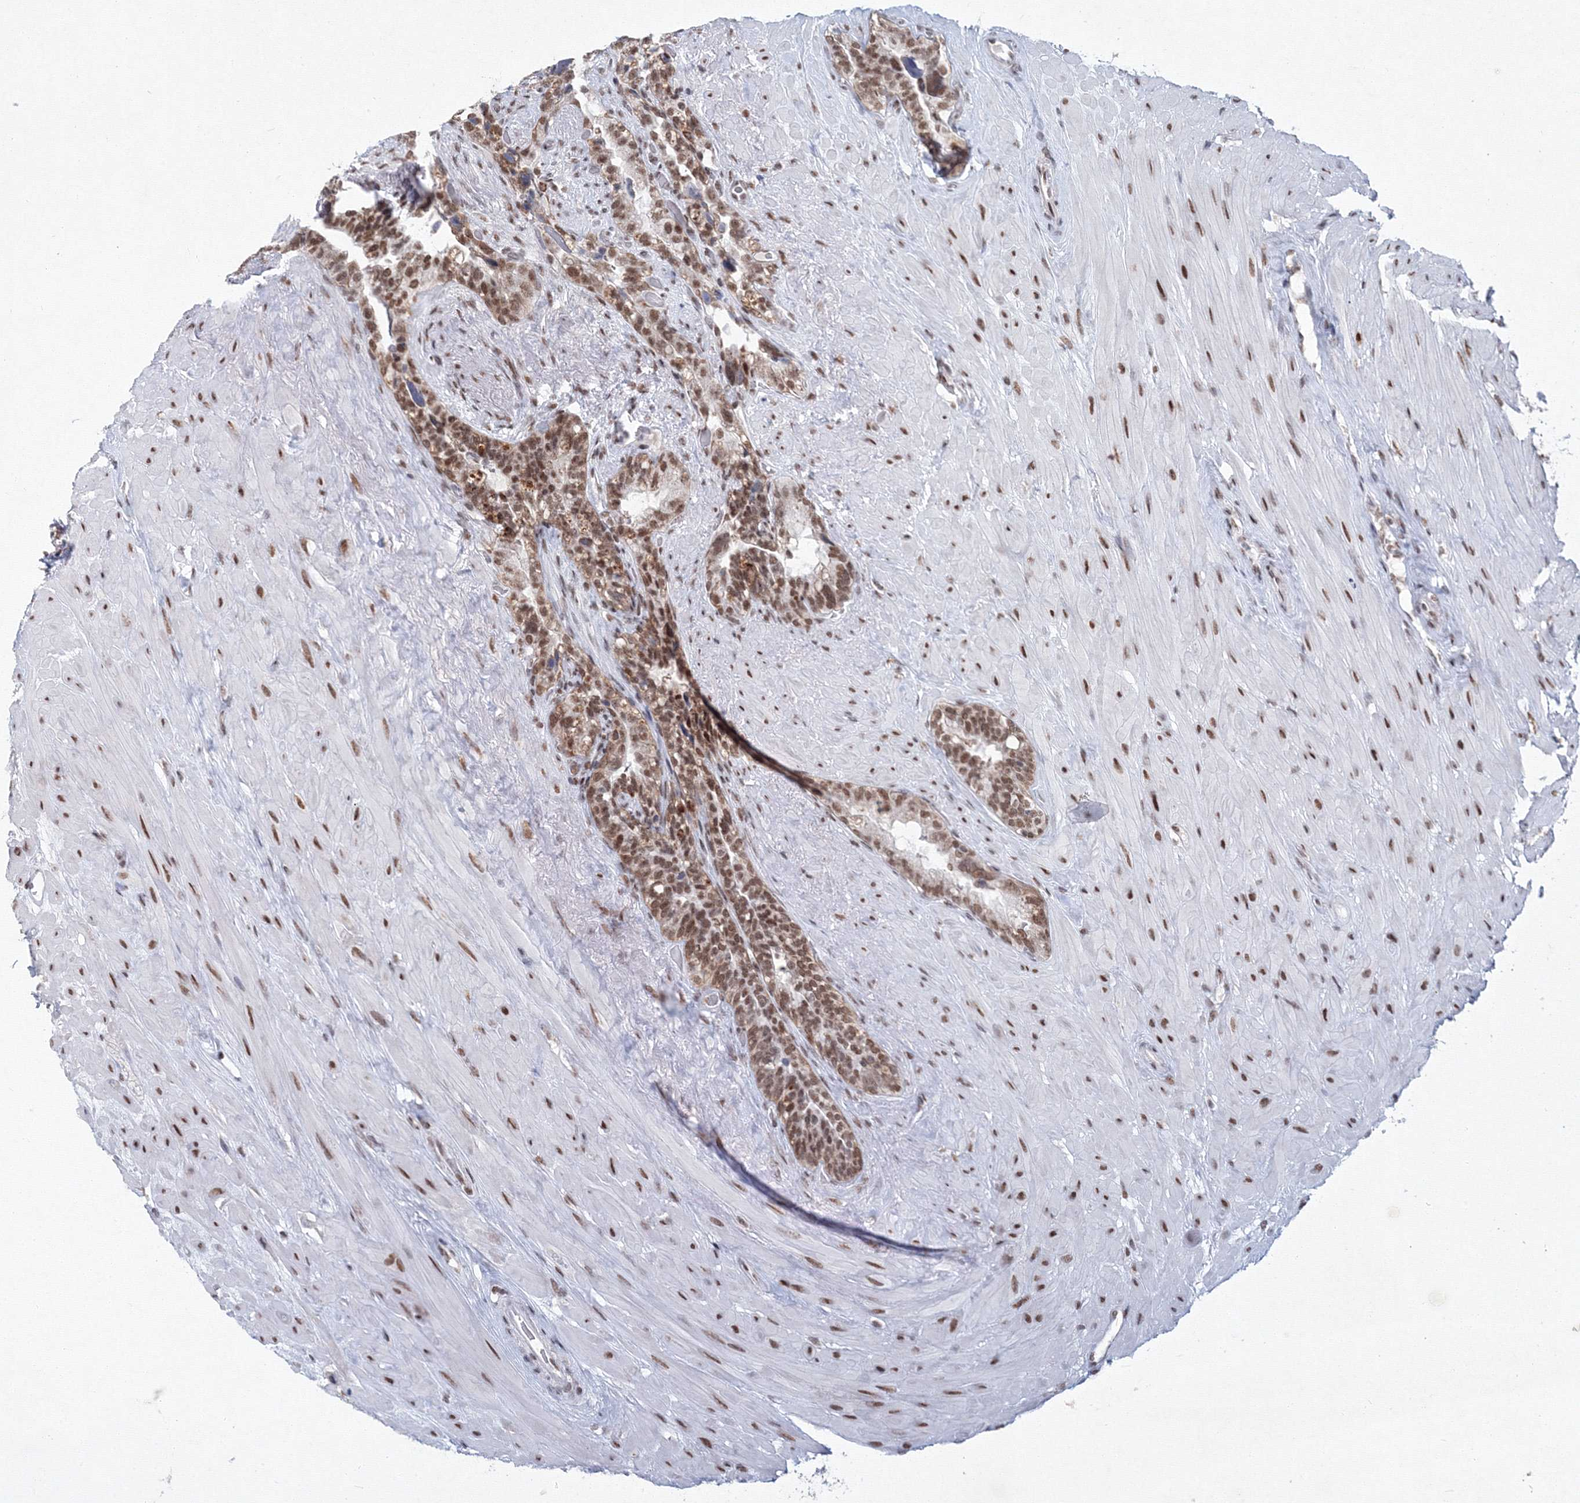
{"staining": {"intensity": "moderate", "quantity": "25%-75%", "location": "nuclear"}, "tissue": "seminal vesicle", "cell_type": "Glandular cells", "image_type": "normal", "snomed": [{"axis": "morphology", "description": "Normal tissue, NOS"}, {"axis": "topography", "description": "Seminal veicle"}], "caption": "Glandular cells reveal medium levels of moderate nuclear positivity in approximately 25%-75% of cells in benign seminal vesicle. The staining was performed using DAB (3,3'-diaminobenzidine) to visualize the protein expression in brown, while the nuclei were stained in blue with hematoxylin (Magnification: 20x).", "gene": "SF3B6", "patient": {"sex": "male", "age": 80}}